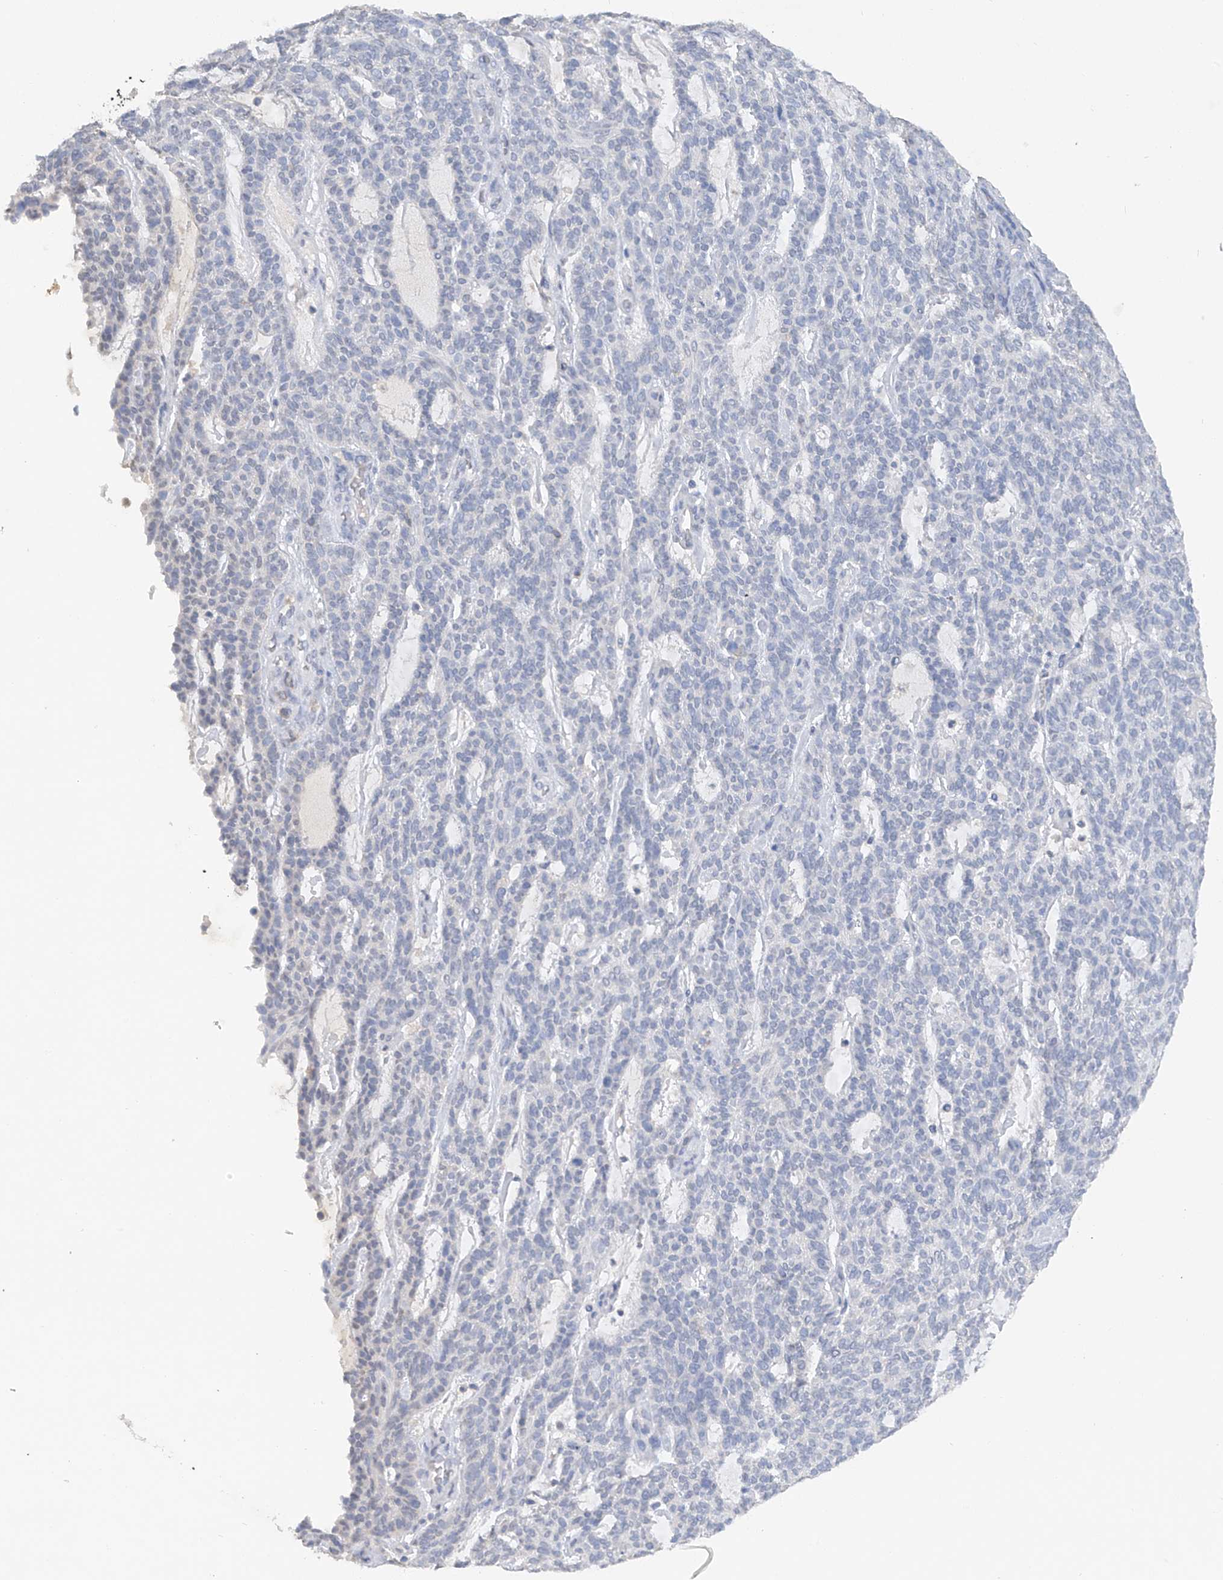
{"staining": {"intensity": "negative", "quantity": "none", "location": "none"}, "tissue": "skin cancer", "cell_type": "Tumor cells", "image_type": "cancer", "snomed": [{"axis": "morphology", "description": "Squamous cell carcinoma, NOS"}, {"axis": "topography", "description": "Skin"}], "caption": "Immunohistochemistry of skin squamous cell carcinoma shows no expression in tumor cells.", "gene": "HAS3", "patient": {"sex": "female", "age": 90}}